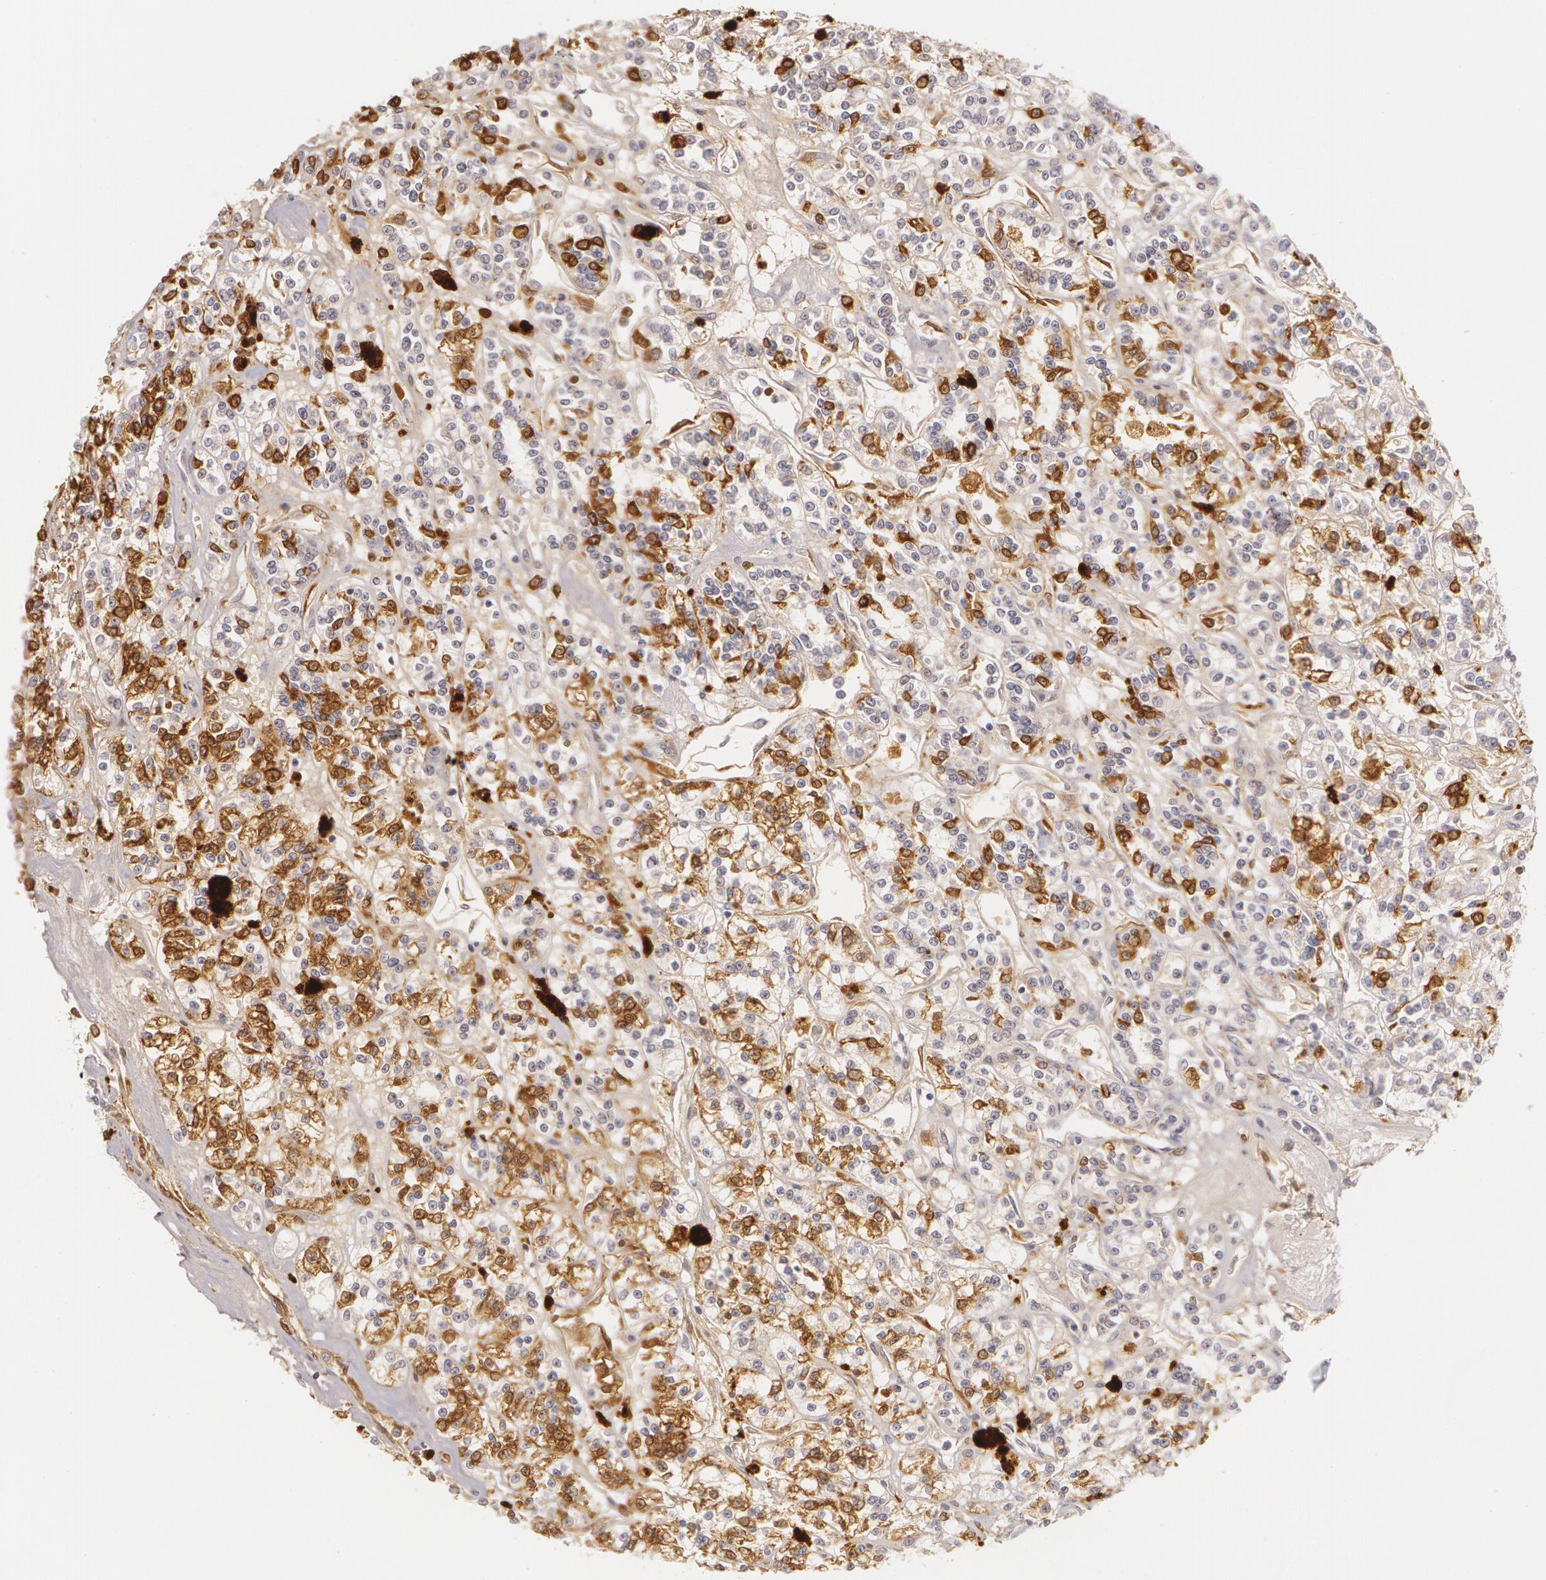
{"staining": {"intensity": "moderate", "quantity": "25%-75%", "location": "cytoplasmic/membranous"}, "tissue": "renal cancer", "cell_type": "Tumor cells", "image_type": "cancer", "snomed": [{"axis": "morphology", "description": "Adenocarcinoma, NOS"}, {"axis": "topography", "description": "Kidney"}], "caption": "The immunohistochemical stain labels moderate cytoplasmic/membranous positivity in tumor cells of renal cancer (adenocarcinoma) tissue. (Stains: DAB (3,3'-diaminobenzidine) in brown, nuclei in blue, Microscopy: brightfield microscopy at high magnification).", "gene": "LBP", "patient": {"sex": "female", "age": 76}}